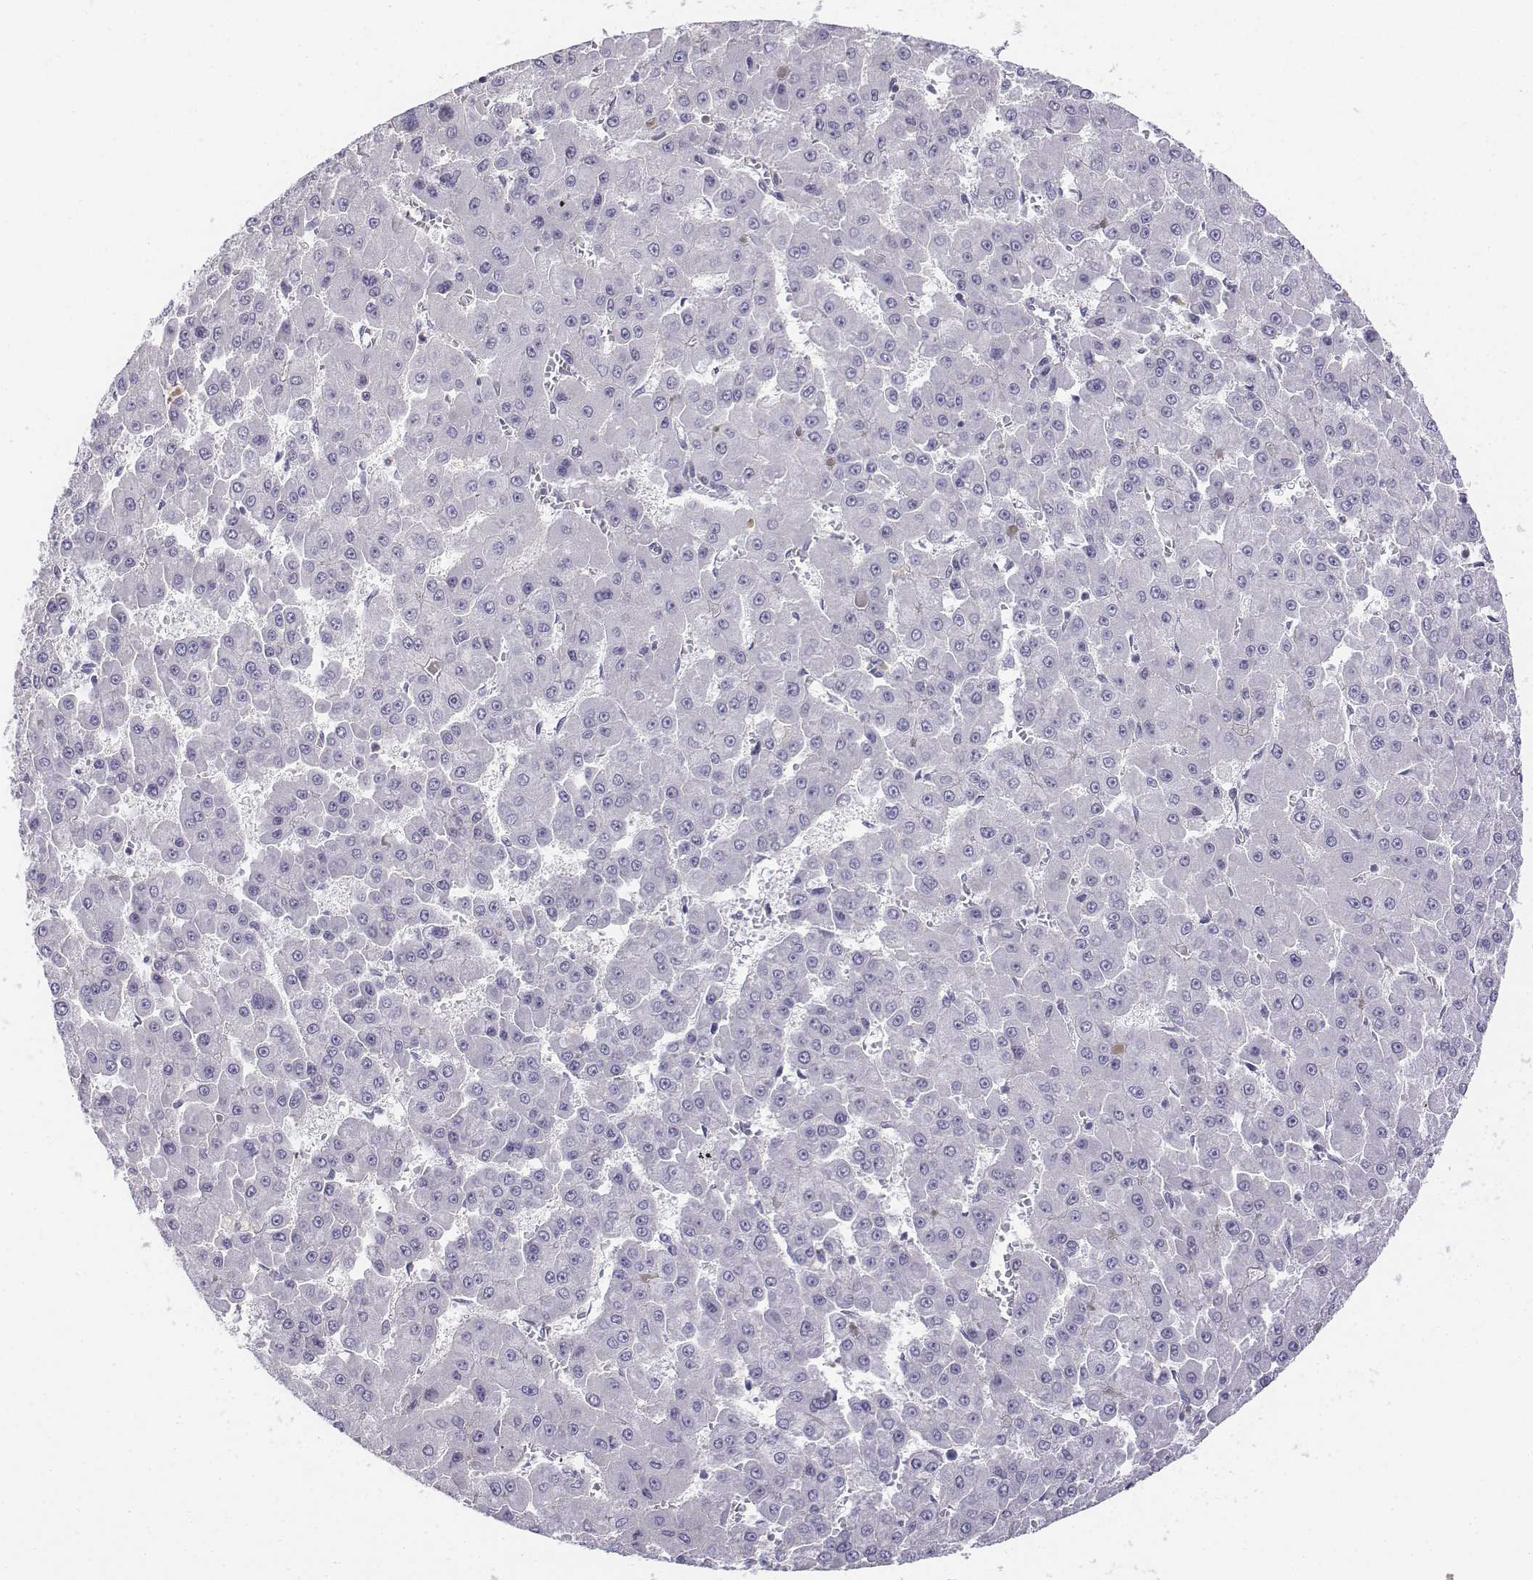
{"staining": {"intensity": "negative", "quantity": "none", "location": "none"}, "tissue": "liver cancer", "cell_type": "Tumor cells", "image_type": "cancer", "snomed": [{"axis": "morphology", "description": "Carcinoma, Hepatocellular, NOS"}, {"axis": "topography", "description": "Liver"}], "caption": "Tumor cells are negative for protein expression in human liver cancer (hepatocellular carcinoma). Brightfield microscopy of IHC stained with DAB (brown) and hematoxylin (blue), captured at high magnification.", "gene": "LGSN", "patient": {"sex": "male", "age": 78}}